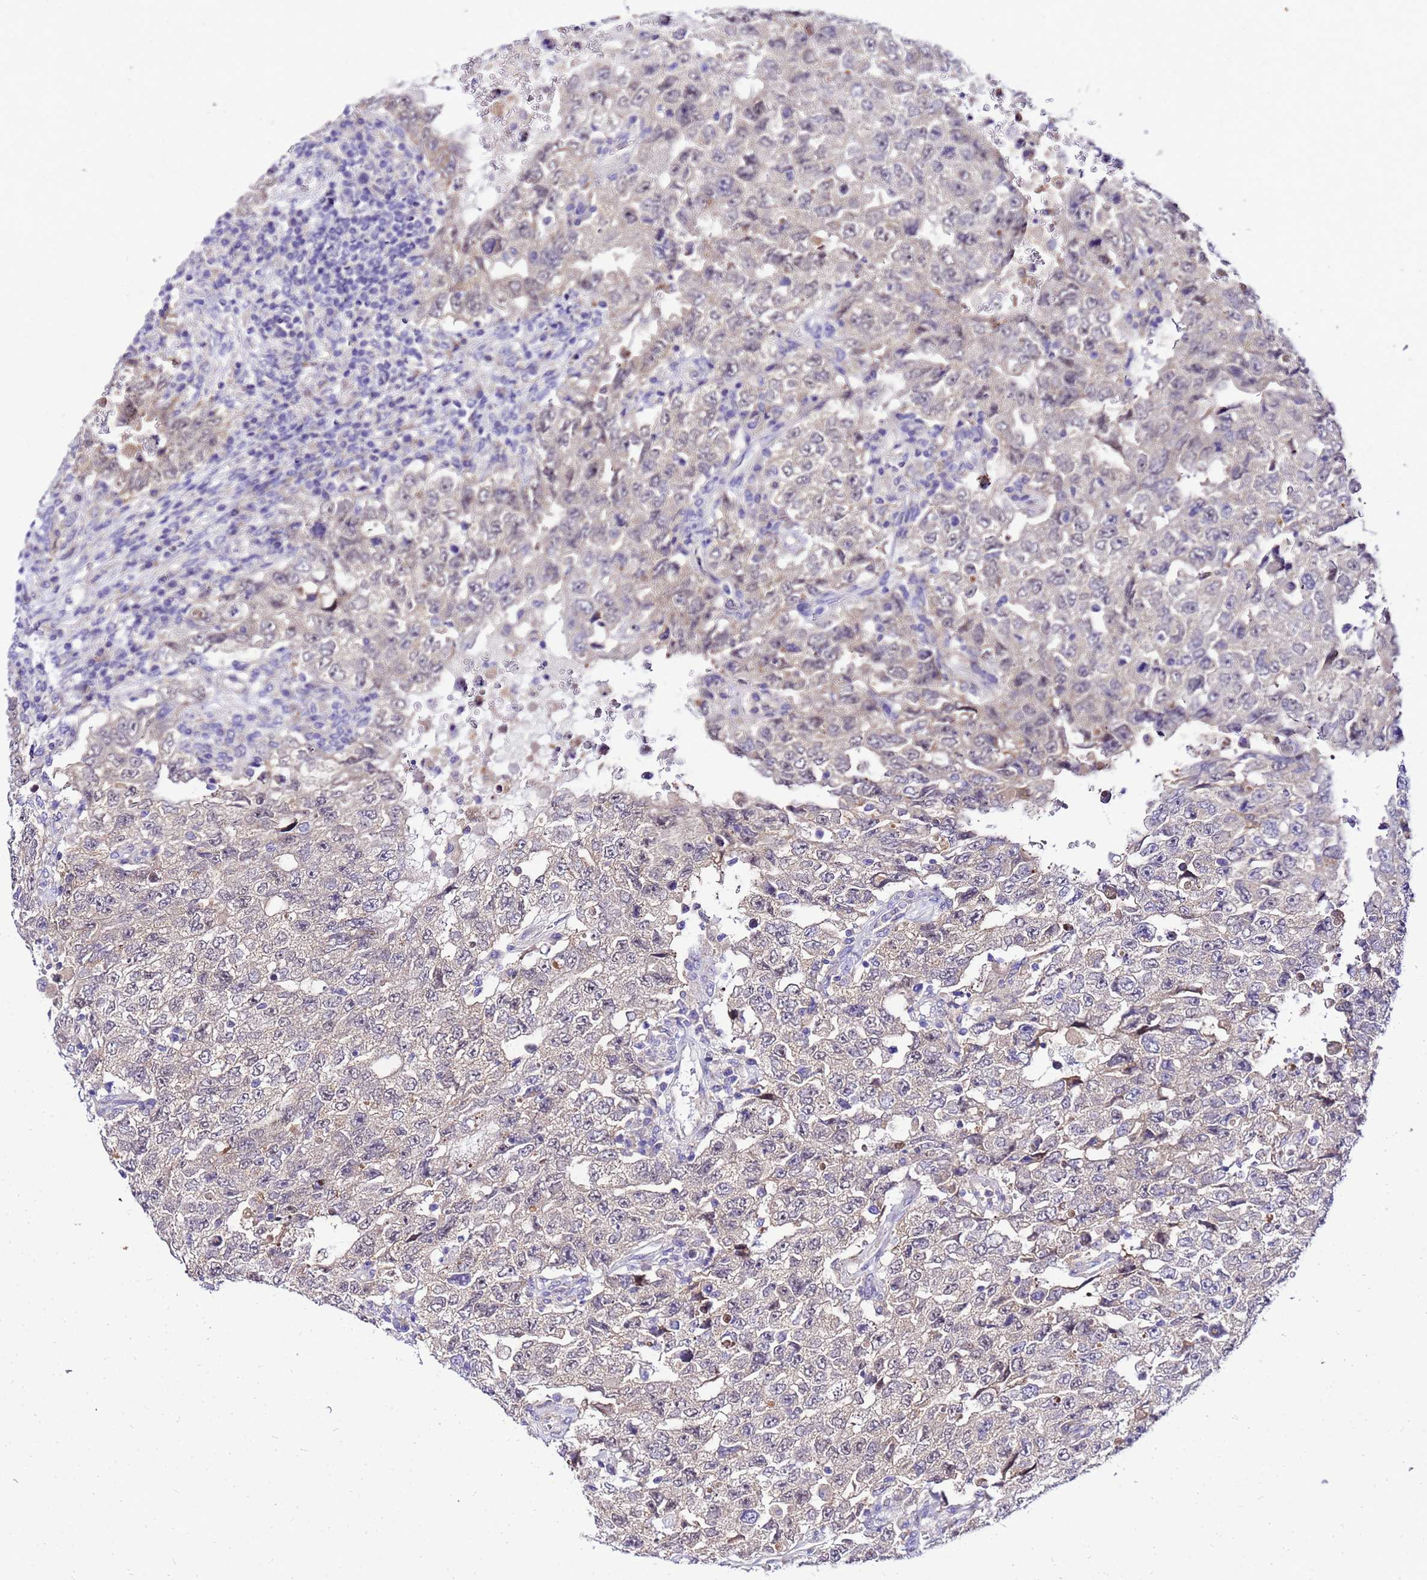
{"staining": {"intensity": "negative", "quantity": "none", "location": "none"}, "tissue": "testis cancer", "cell_type": "Tumor cells", "image_type": "cancer", "snomed": [{"axis": "morphology", "description": "Carcinoma, Embryonal, NOS"}, {"axis": "topography", "description": "Testis"}], "caption": "This is a micrograph of immunohistochemistry staining of embryonal carcinoma (testis), which shows no staining in tumor cells.", "gene": "HERC5", "patient": {"sex": "male", "age": 26}}